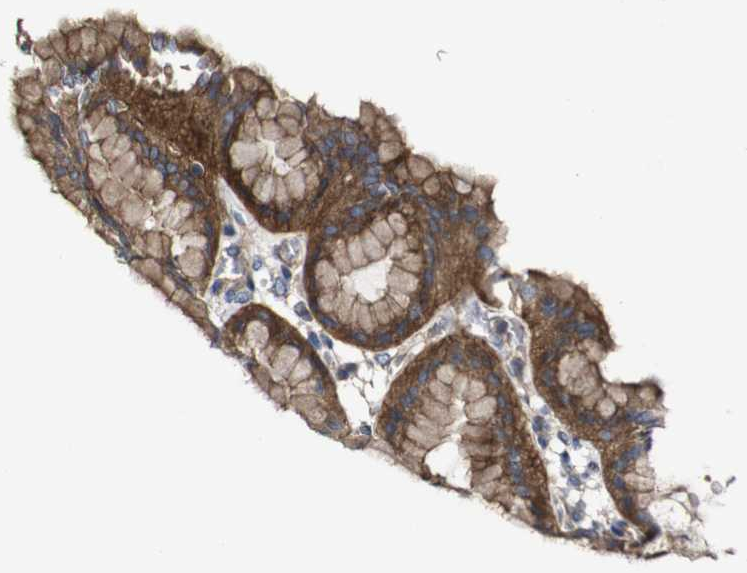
{"staining": {"intensity": "moderate", "quantity": ">75%", "location": "cytoplasmic/membranous"}, "tissue": "stomach", "cell_type": "Glandular cells", "image_type": "normal", "snomed": [{"axis": "morphology", "description": "Normal tissue, NOS"}, {"axis": "topography", "description": "Stomach, upper"}], "caption": "Glandular cells display medium levels of moderate cytoplasmic/membranous positivity in about >75% of cells in unremarkable human stomach. (DAB (3,3'-diaminobenzidine) = brown stain, brightfield microscopy at high magnification).", "gene": "GSDME", "patient": {"sex": "male", "age": 68}}